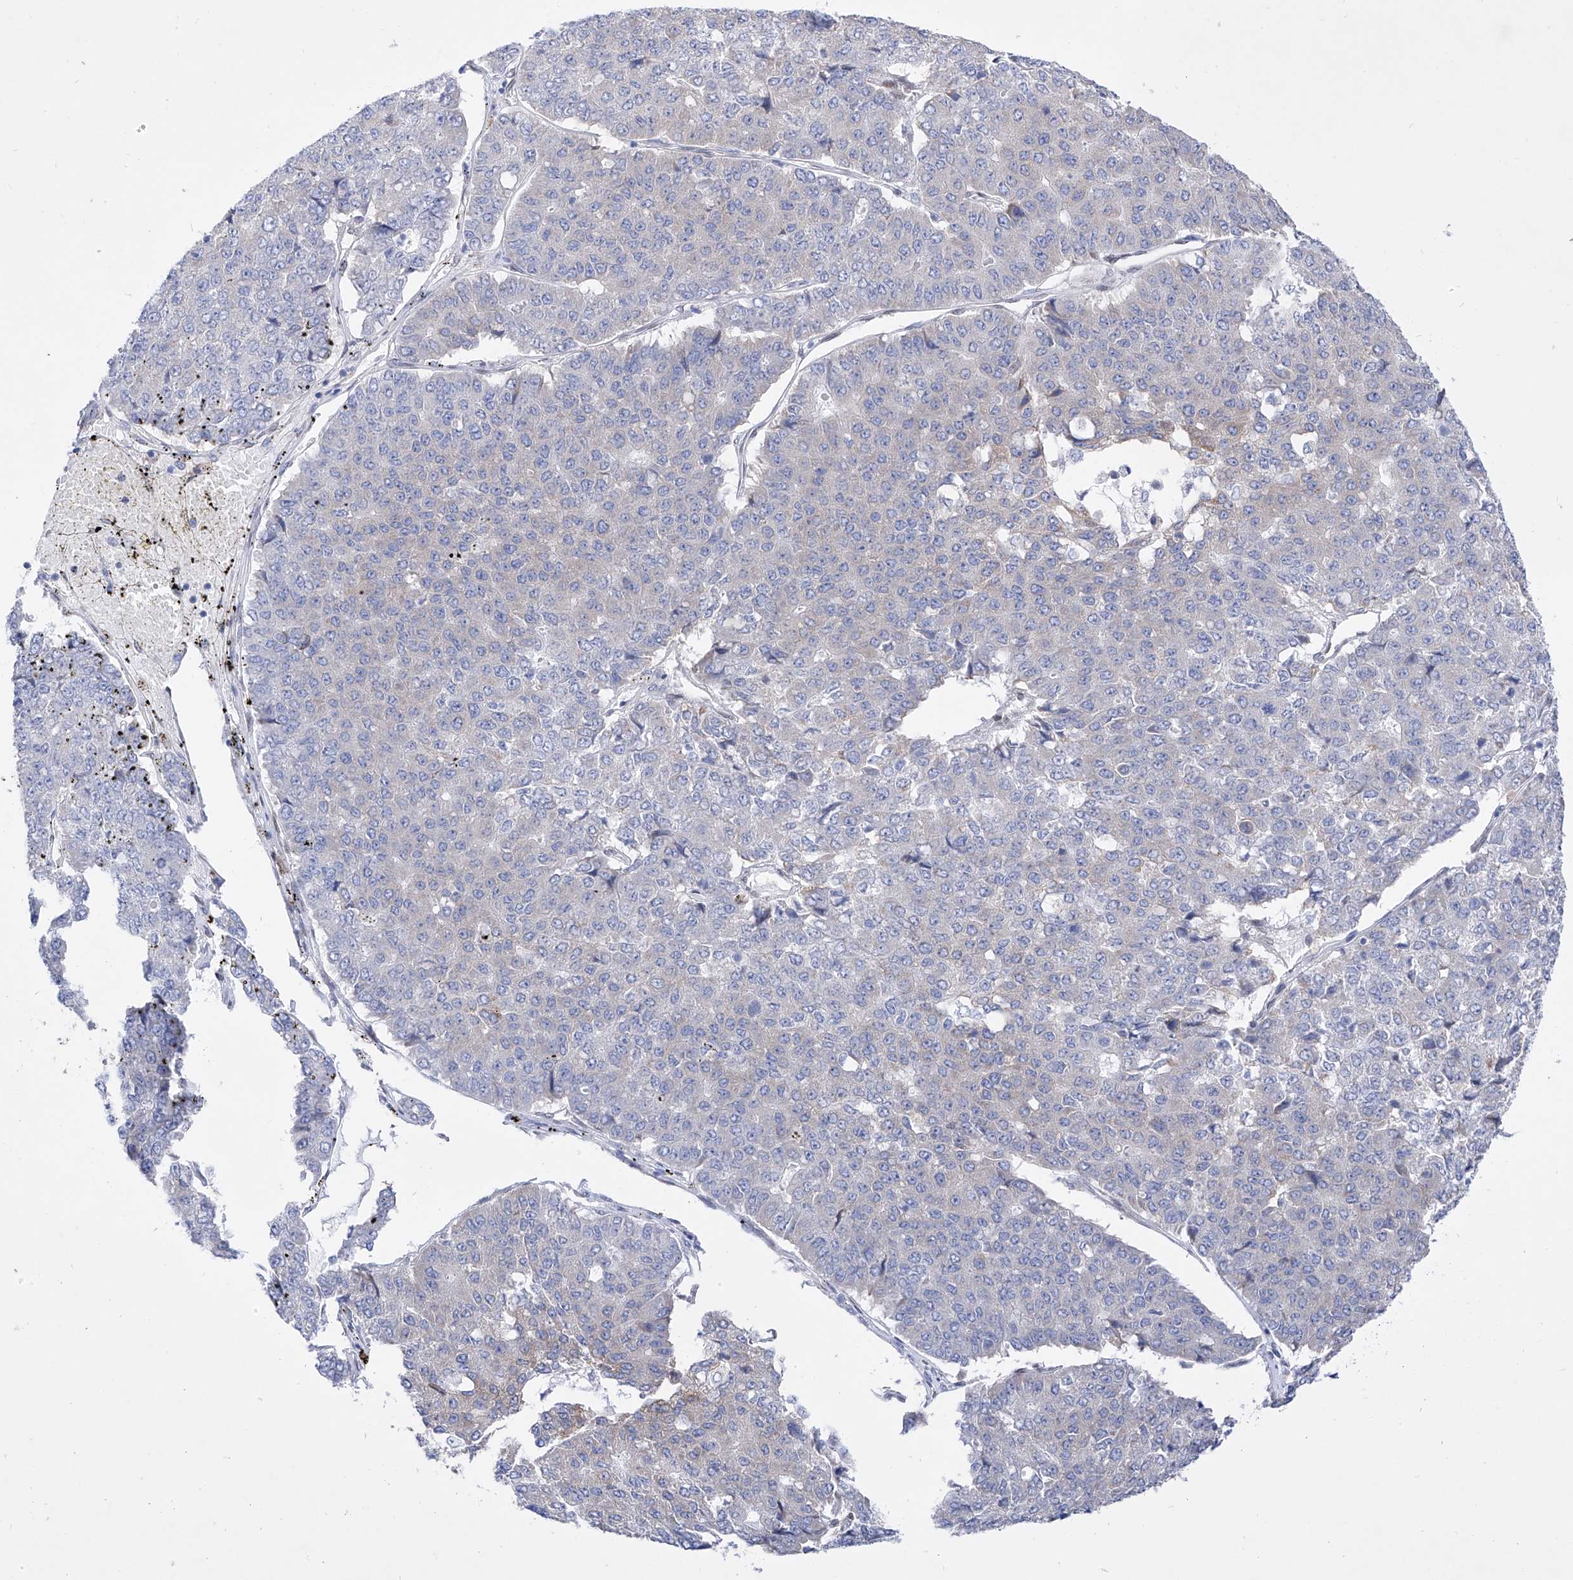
{"staining": {"intensity": "negative", "quantity": "none", "location": "none"}, "tissue": "pancreatic cancer", "cell_type": "Tumor cells", "image_type": "cancer", "snomed": [{"axis": "morphology", "description": "Adenocarcinoma, NOS"}, {"axis": "topography", "description": "Pancreas"}], "caption": "The image shows no significant staining in tumor cells of pancreatic adenocarcinoma.", "gene": "LCLAT1", "patient": {"sex": "male", "age": 50}}